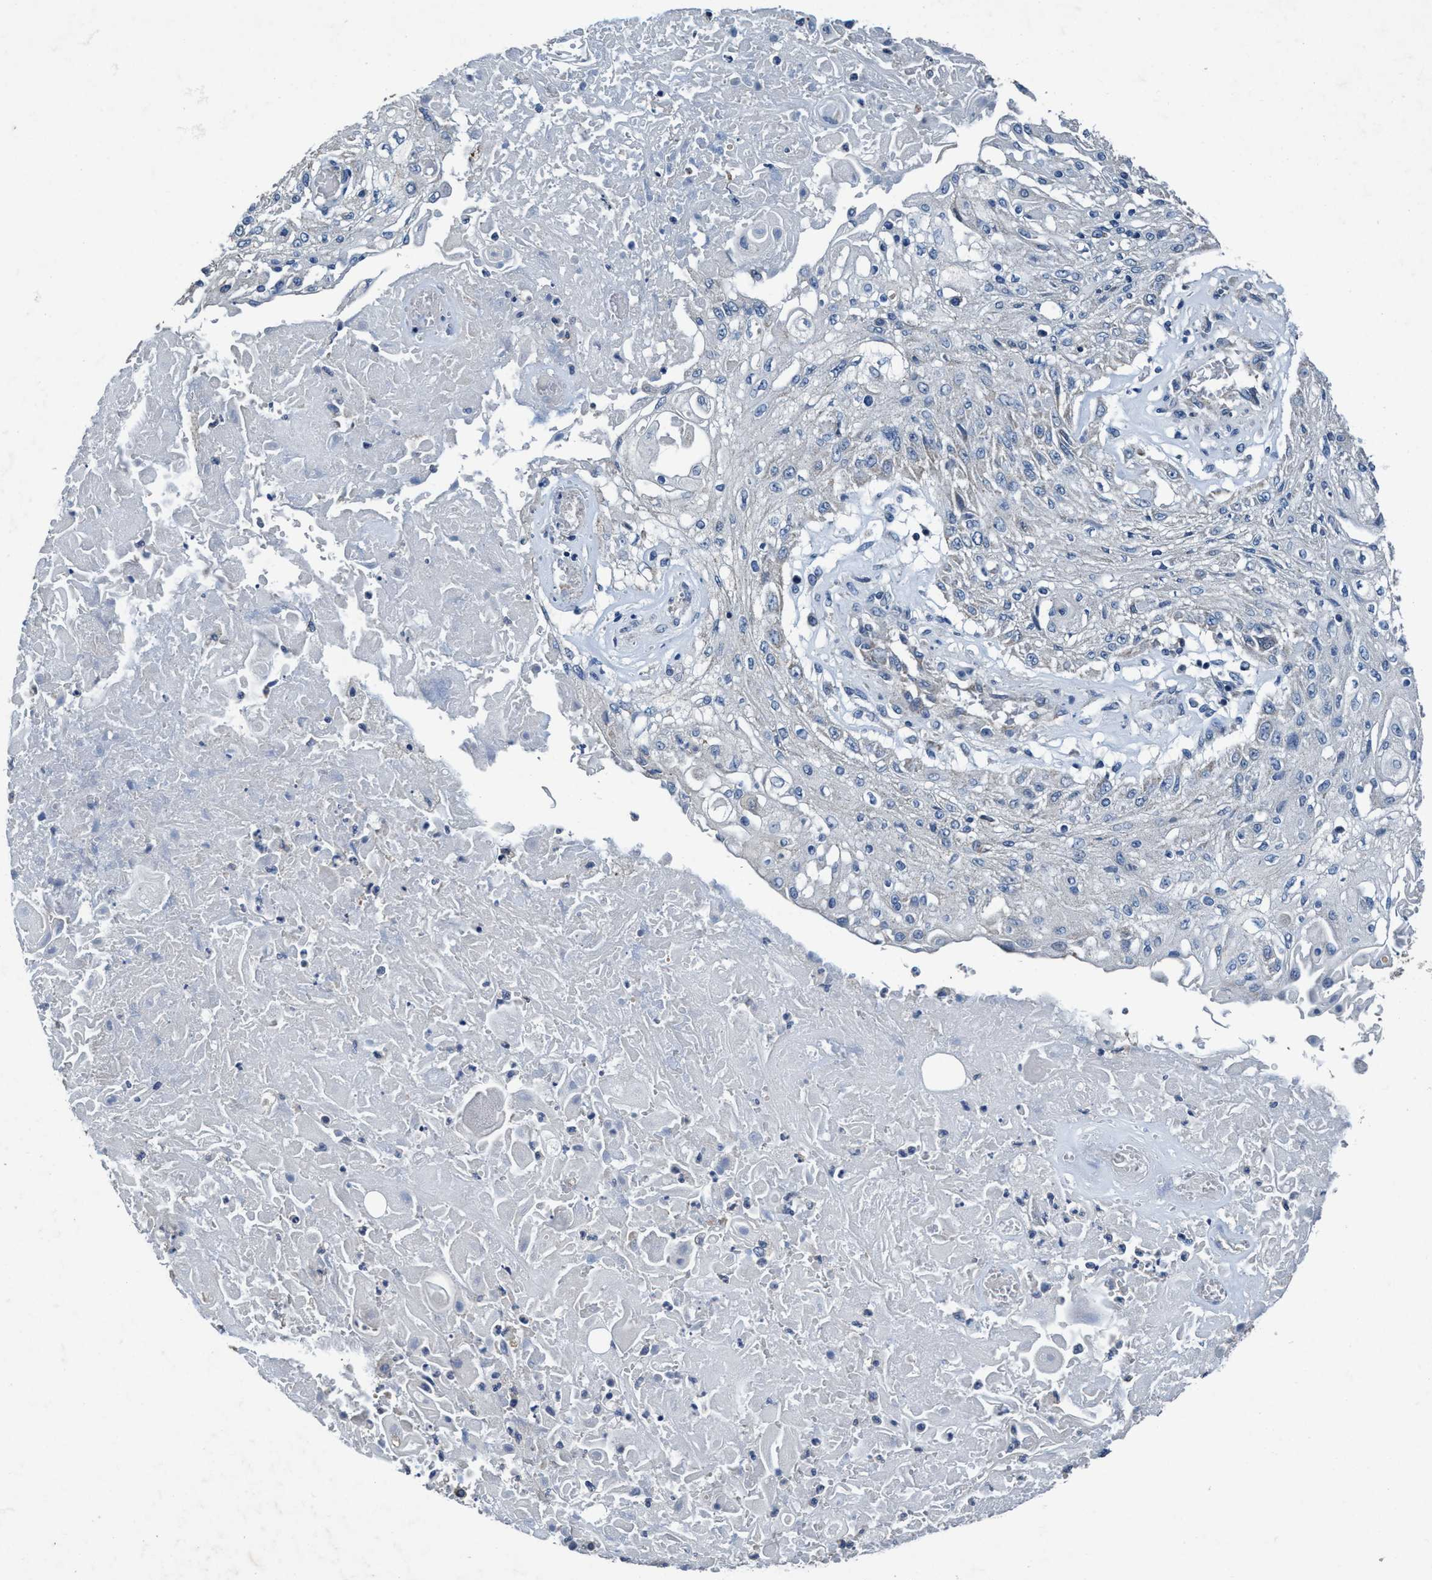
{"staining": {"intensity": "weak", "quantity": "25%-75%", "location": "cytoplasmic/membranous"}, "tissue": "skin cancer", "cell_type": "Tumor cells", "image_type": "cancer", "snomed": [{"axis": "morphology", "description": "Squamous cell carcinoma, NOS"}, {"axis": "topography", "description": "Skin"}], "caption": "Immunohistochemistry (DAB) staining of human skin cancer displays weak cytoplasmic/membranous protein expression in about 25%-75% of tumor cells.", "gene": "ANKFN1", "patient": {"sex": "male", "age": 75}}